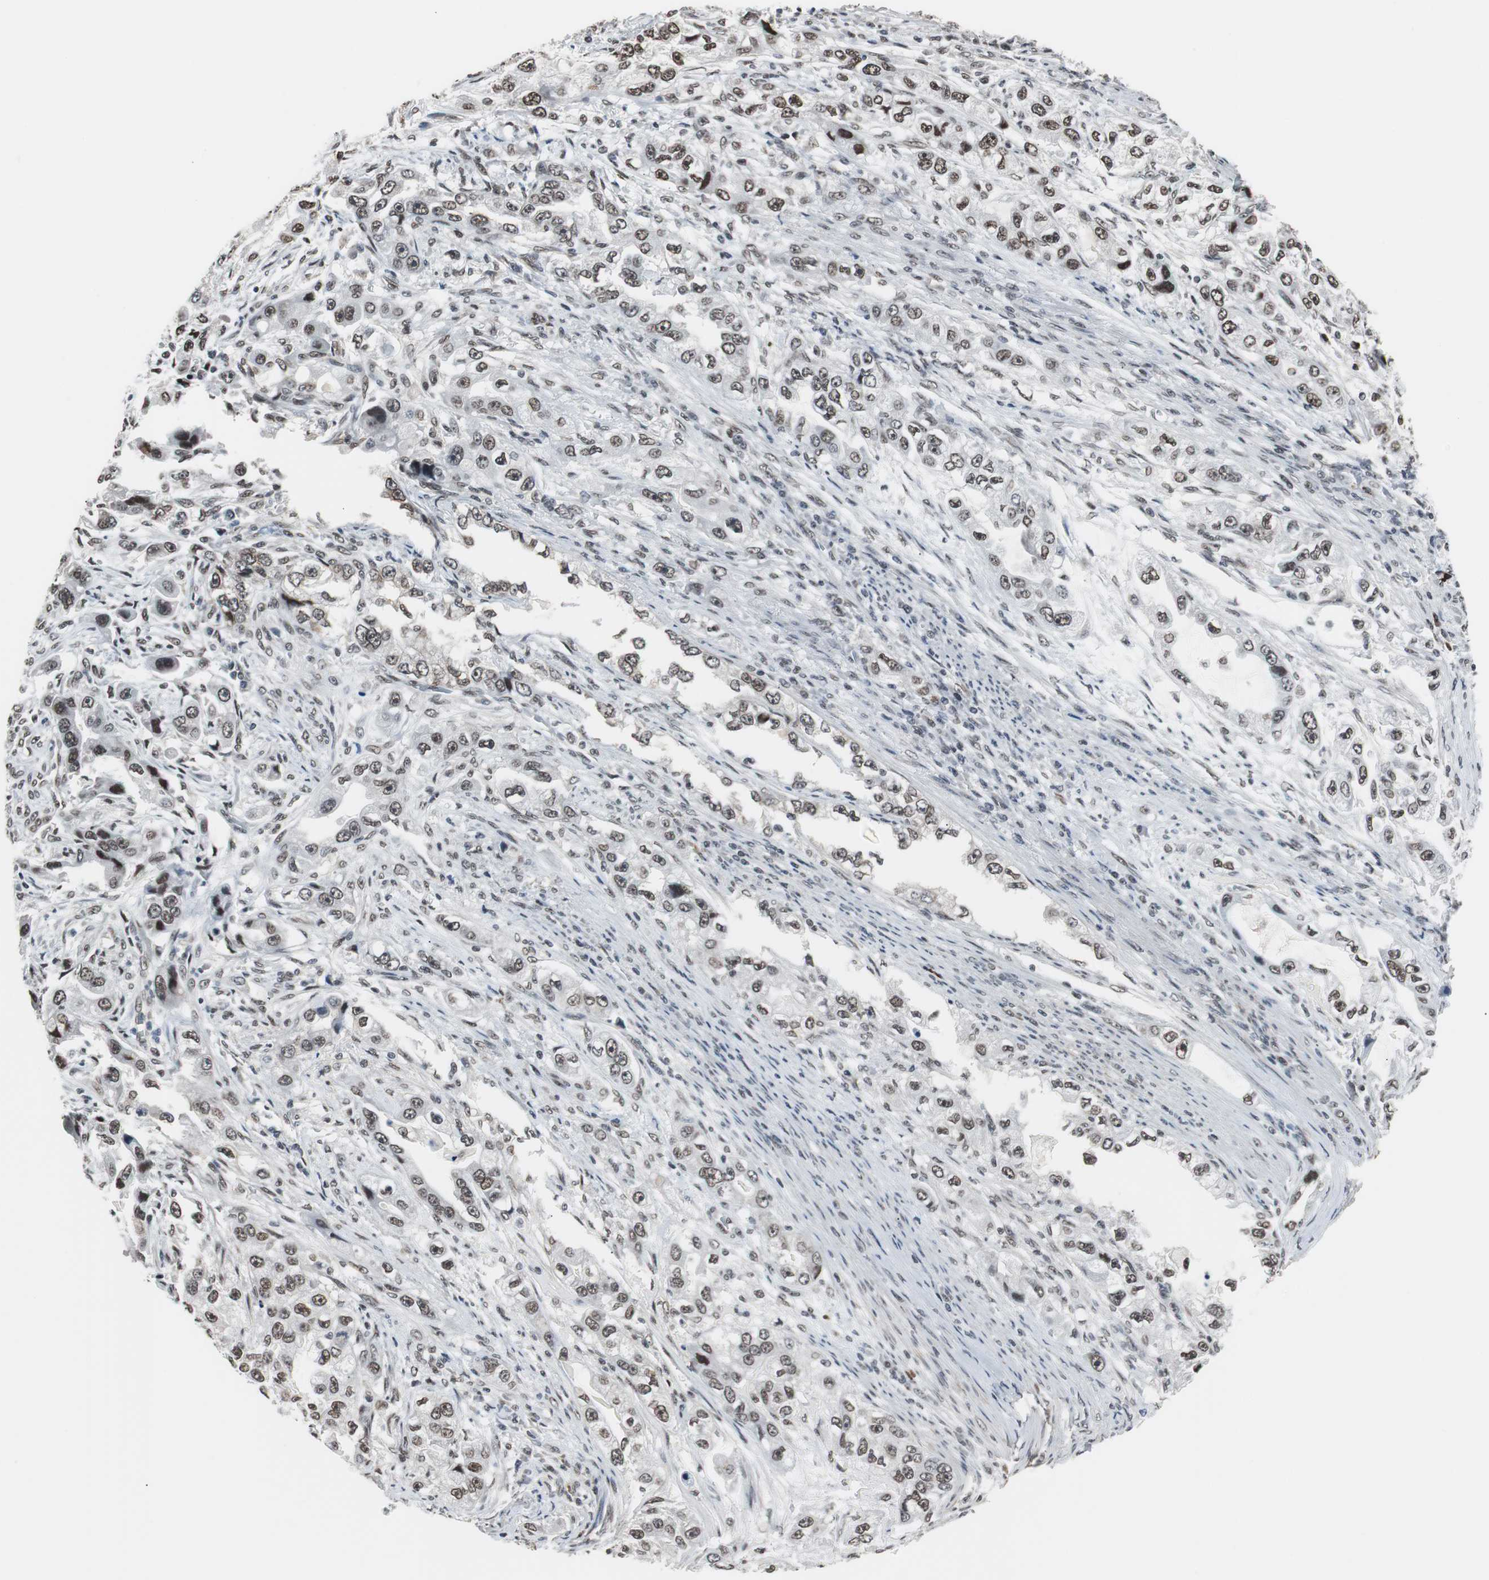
{"staining": {"intensity": "strong", "quantity": ">75%", "location": "nuclear"}, "tissue": "stomach cancer", "cell_type": "Tumor cells", "image_type": "cancer", "snomed": [{"axis": "morphology", "description": "Adenocarcinoma, NOS"}, {"axis": "topography", "description": "Stomach, lower"}], "caption": "The image reveals a brown stain indicating the presence of a protein in the nuclear of tumor cells in stomach adenocarcinoma. Nuclei are stained in blue.", "gene": "TAF7", "patient": {"sex": "female", "age": 93}}